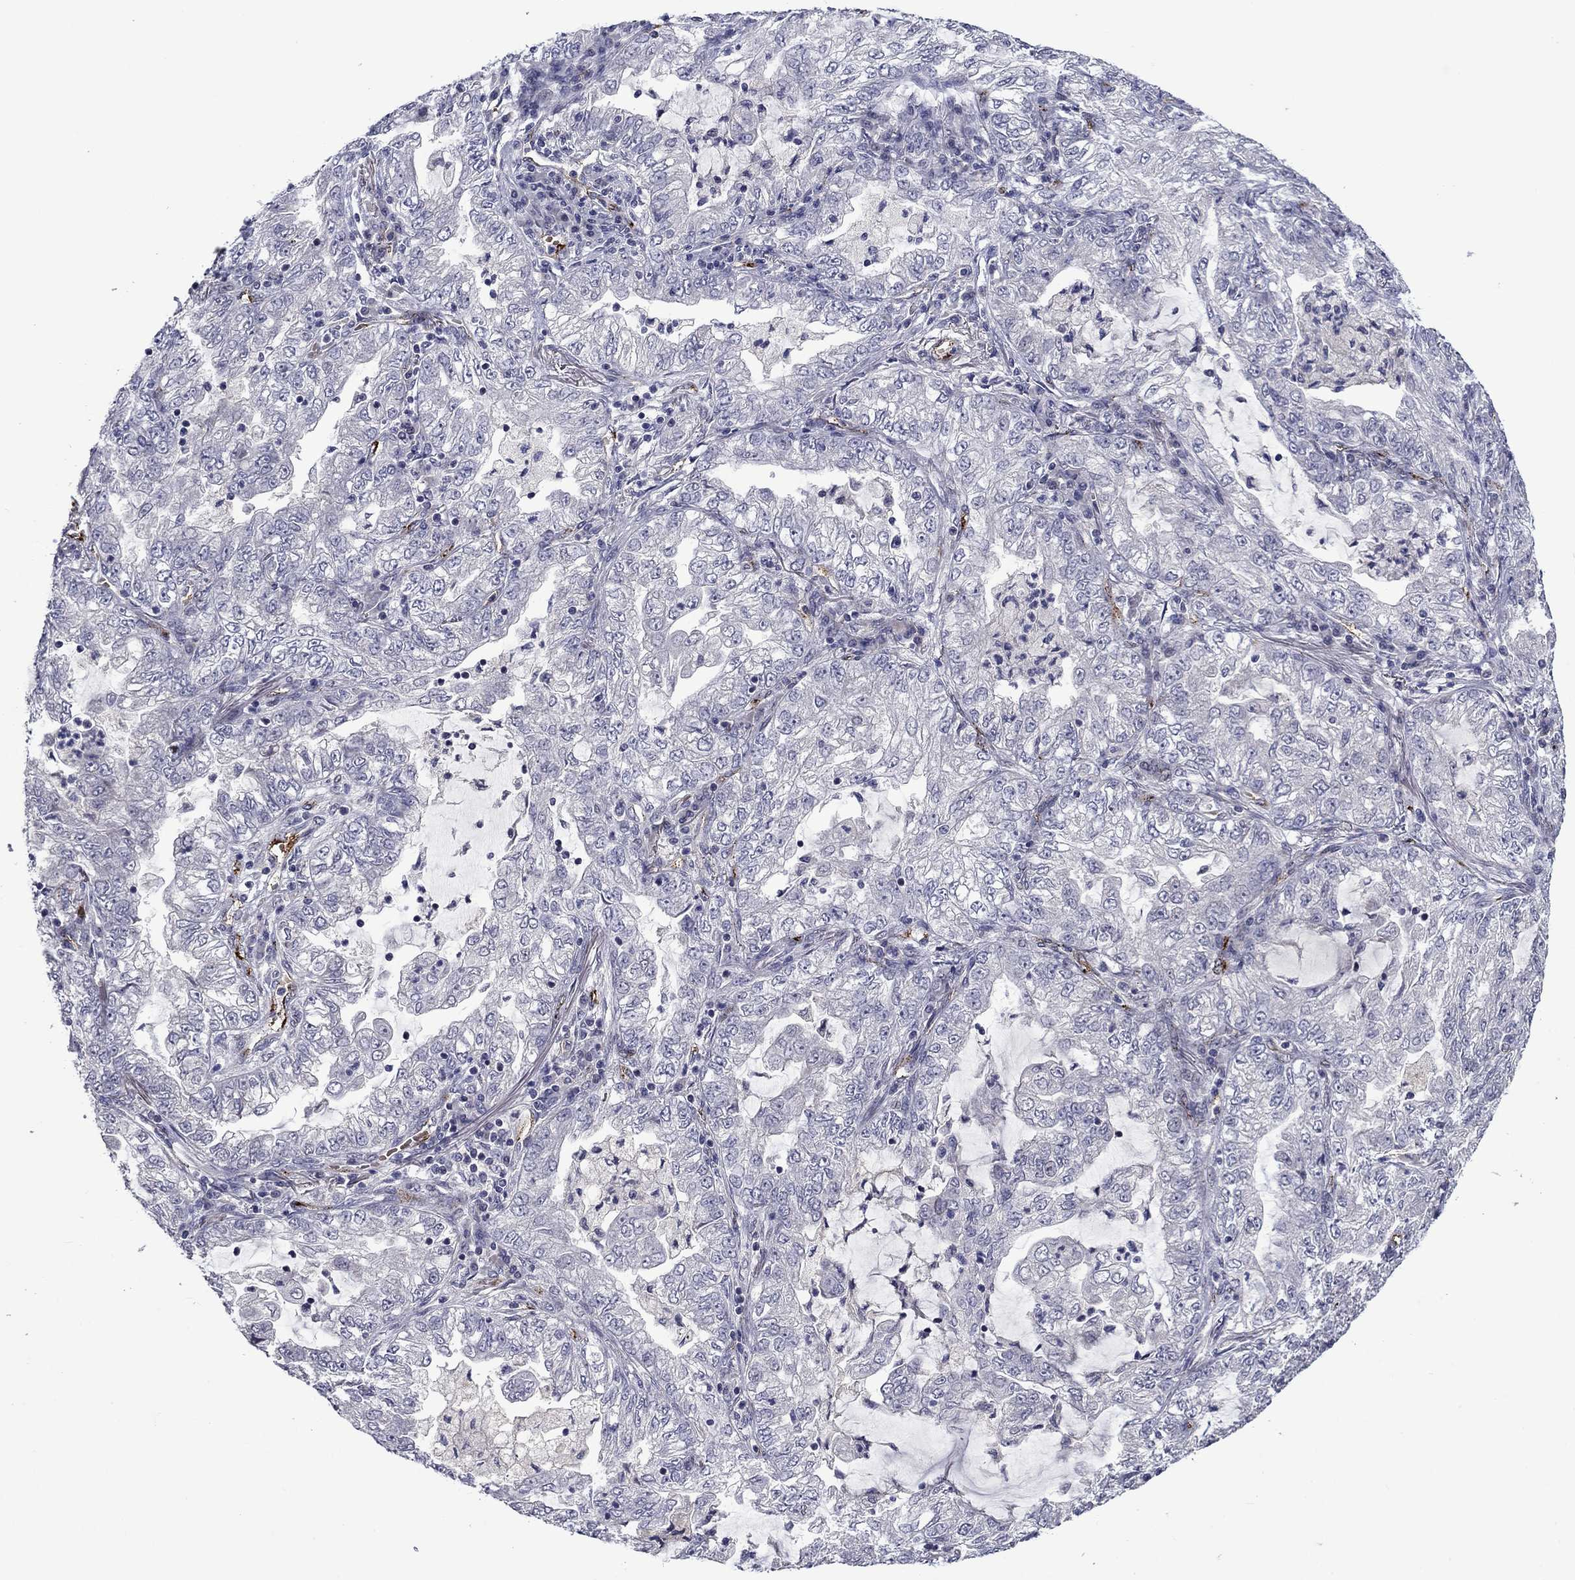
{"staining": {"intensity": "negative", "quantity": "none", "location": "none"}, "tissue": "lung cancer", "cell_type": "Tumor cells", "image_type": "cancer", "snomed": [{"axis": "morphology", "description": "Adenocarcinoma, NOS"}, {"axis": "topography", "description": "Lung"}], "caption": "Tumor cells show no significant protein positivity in lung cancer (adenocarcinoma).", "gene": "SLITRK1", "patient": {"sex": "female", "age": 73}}